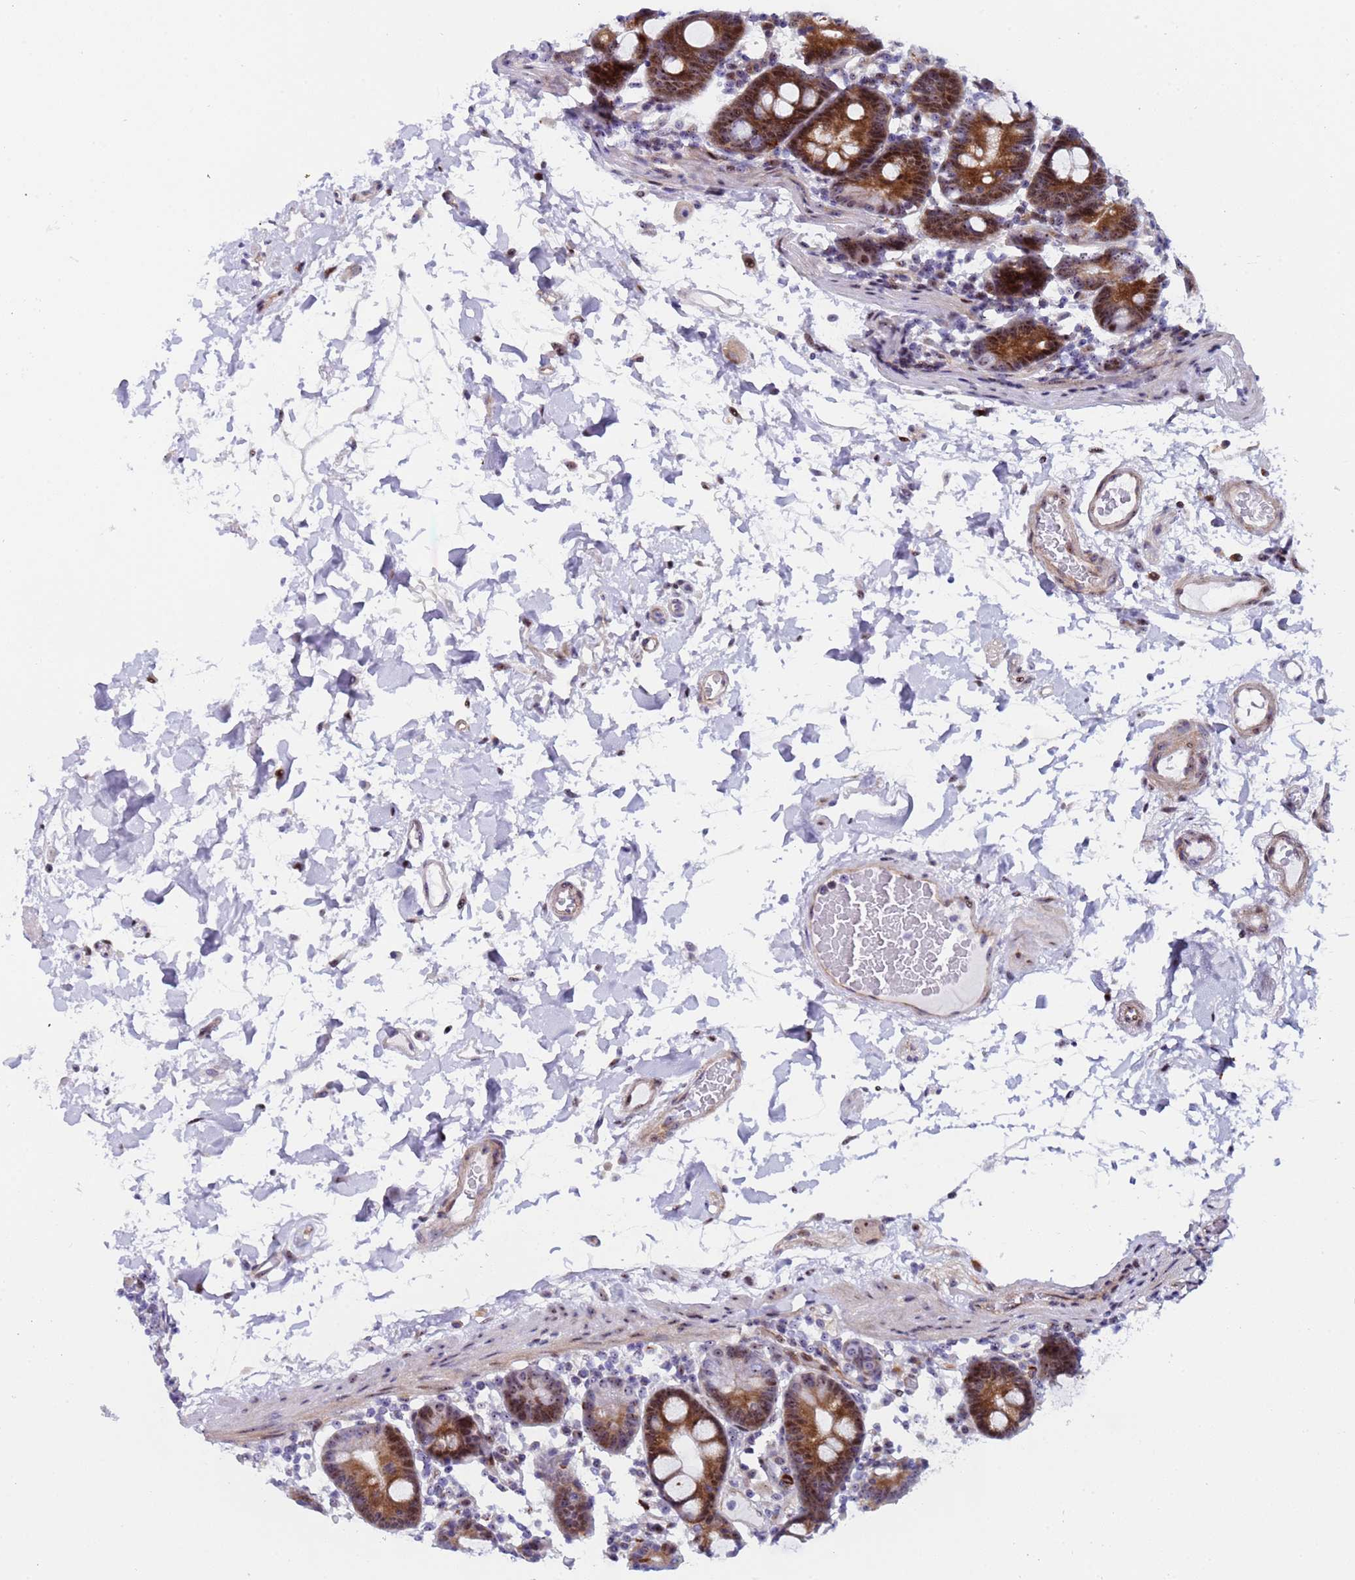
{"staining": {"intensity": "strong", "quantity": "25%-75%", "location": "cytoplasmic/membranous"}, "tissue": "duodenum", "cell_type": "Glandular cells", "image_type": "normal", "snomed": [{"axis": "morphology", "description": "Normal tissue, NOS"}, {"axis": "topography", "description": "Duodenum"}], "caption": "This is an image of immunohistochemistry staining of benign duodenum, which shows strong expression in the cytoplasmic/membranous of glandular cells.", "gene": "POP5", "patient": {"sex": "male", "age": 55}}